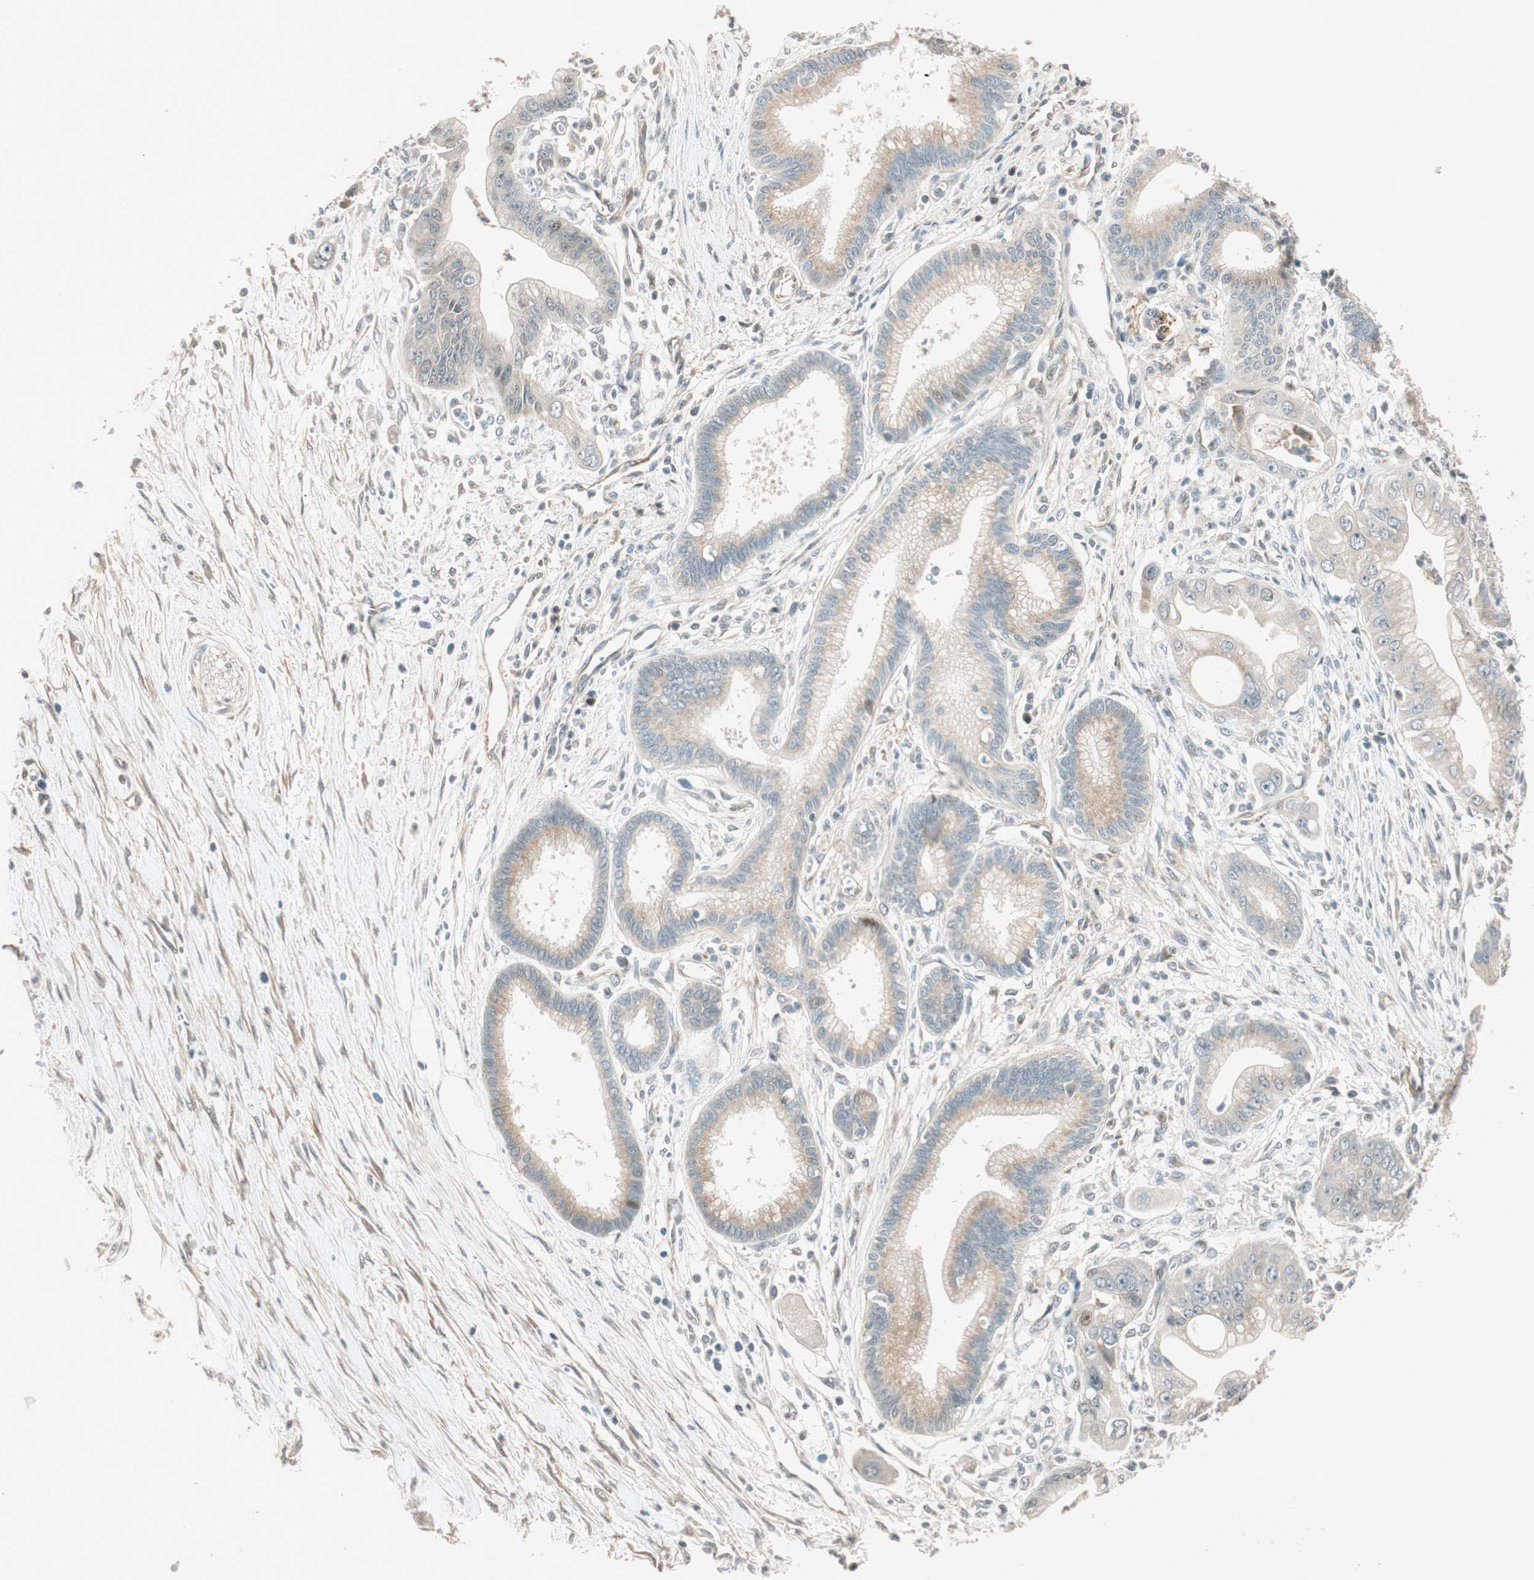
{"staining": {"intensity": "negative", "quantity": "none", "location": "none"}, "tissue": "pancreatic cancer", "cell_type": "Tumor cells", "image_type": "cancer", "snomed": [{"axis": "morphology", "description": "Adenocarcinoma, NOS"}, {"axis": "topography", "description": "Pancreas"}], "caption": "An immunohistochemistry histopathology image of adenocarcinoma (pancreatic) is shown. There is no staining in tumor cells of adenocarcinoma (pancreatic).", "gene": "EPHA6", "patient": {"sex": "male", "age": 59}}